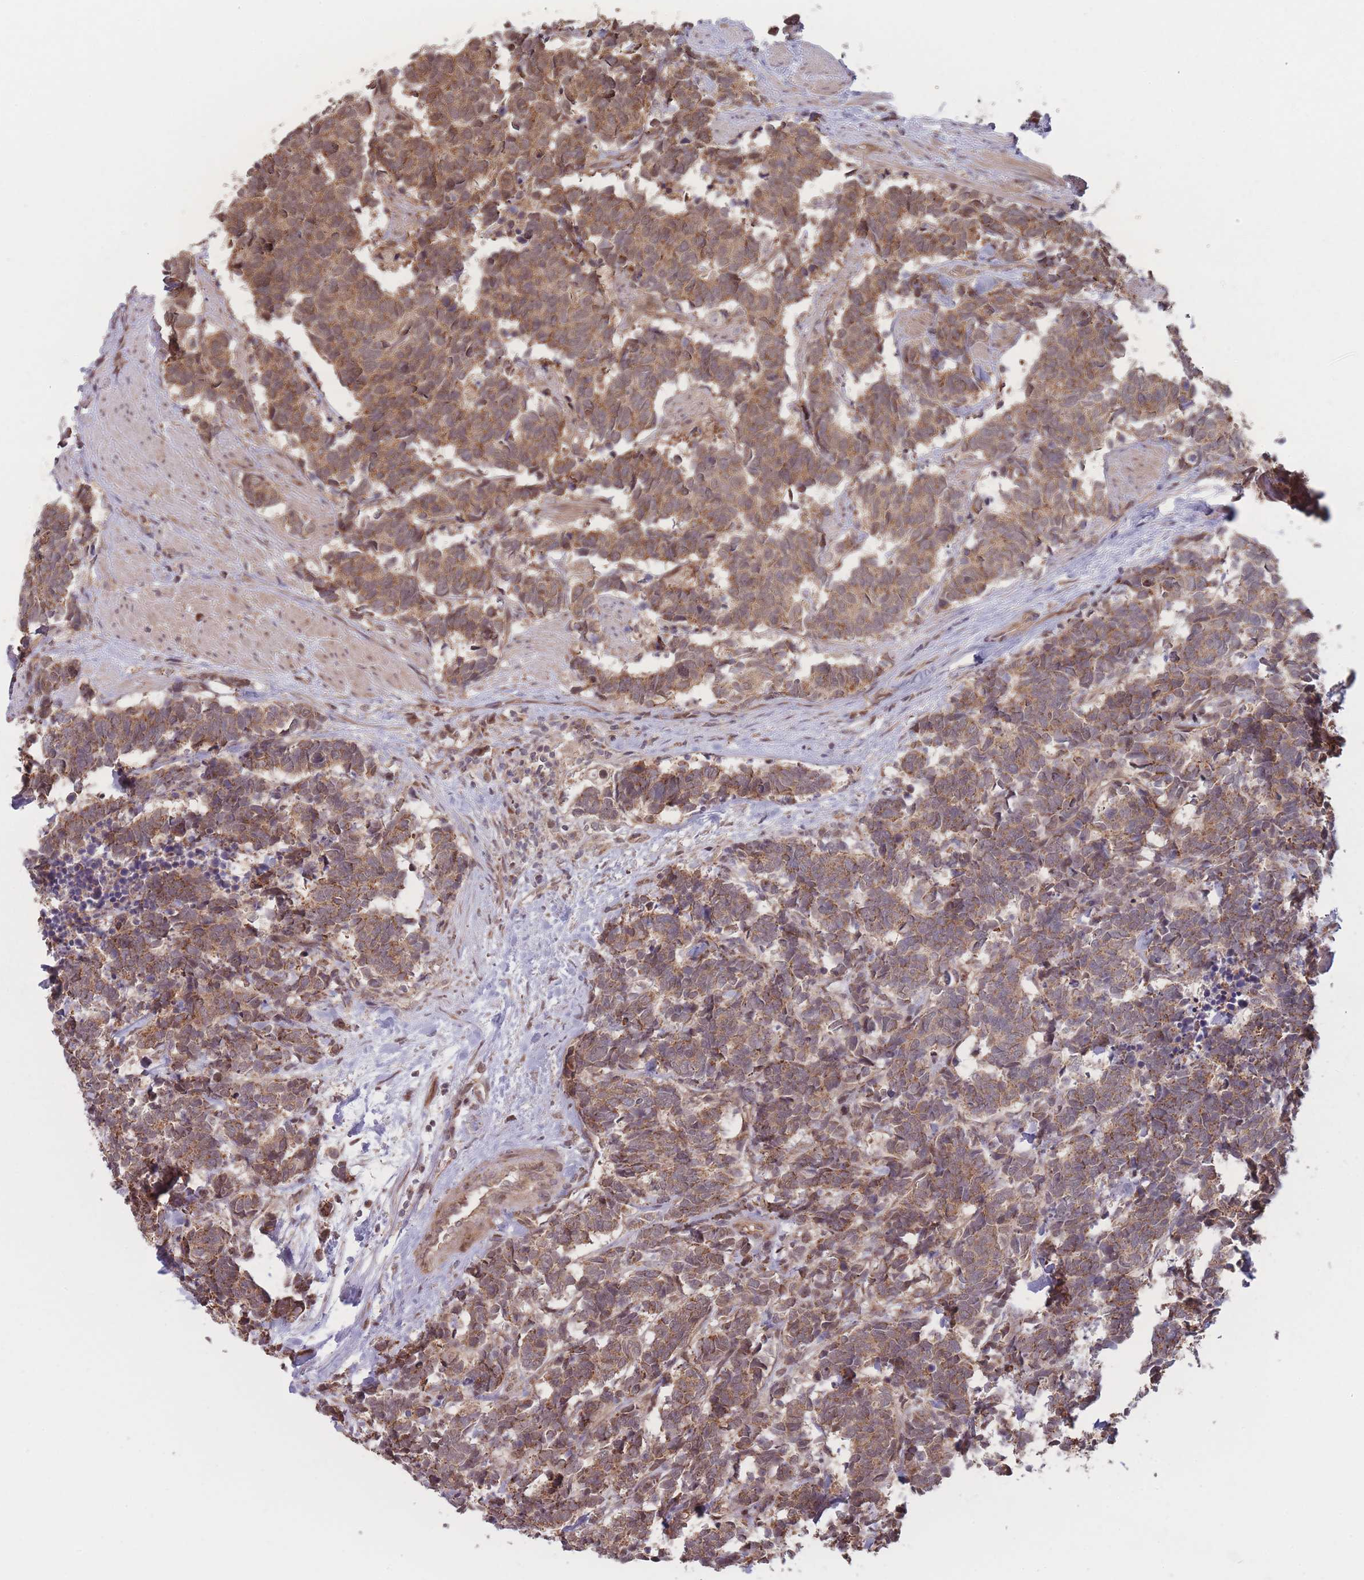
{"staining": {"intensity": "moderate", "quantity": ">75%", "location": "cytoplasmic/membranous"}, "tissue": "carcinoid", "cell_type": "Tumor cells", "image_type": "cancer", "snomed": [{"axis": "morphology", "description": "Carcinoma, NOS"}, {"axis": "morphology", "description": "Carcinoid, malignant, NOS"}, {"axis": "topography", "description": "Prostate"}], "caption": "Carcinoma was stained to show a protein in brown. There is medium levels of moderate cytoplasmic/membranous staining in approximately >75% of tumor cells.", "gene": "RPS18", "patient": {"sex": "male", "age": 57}}